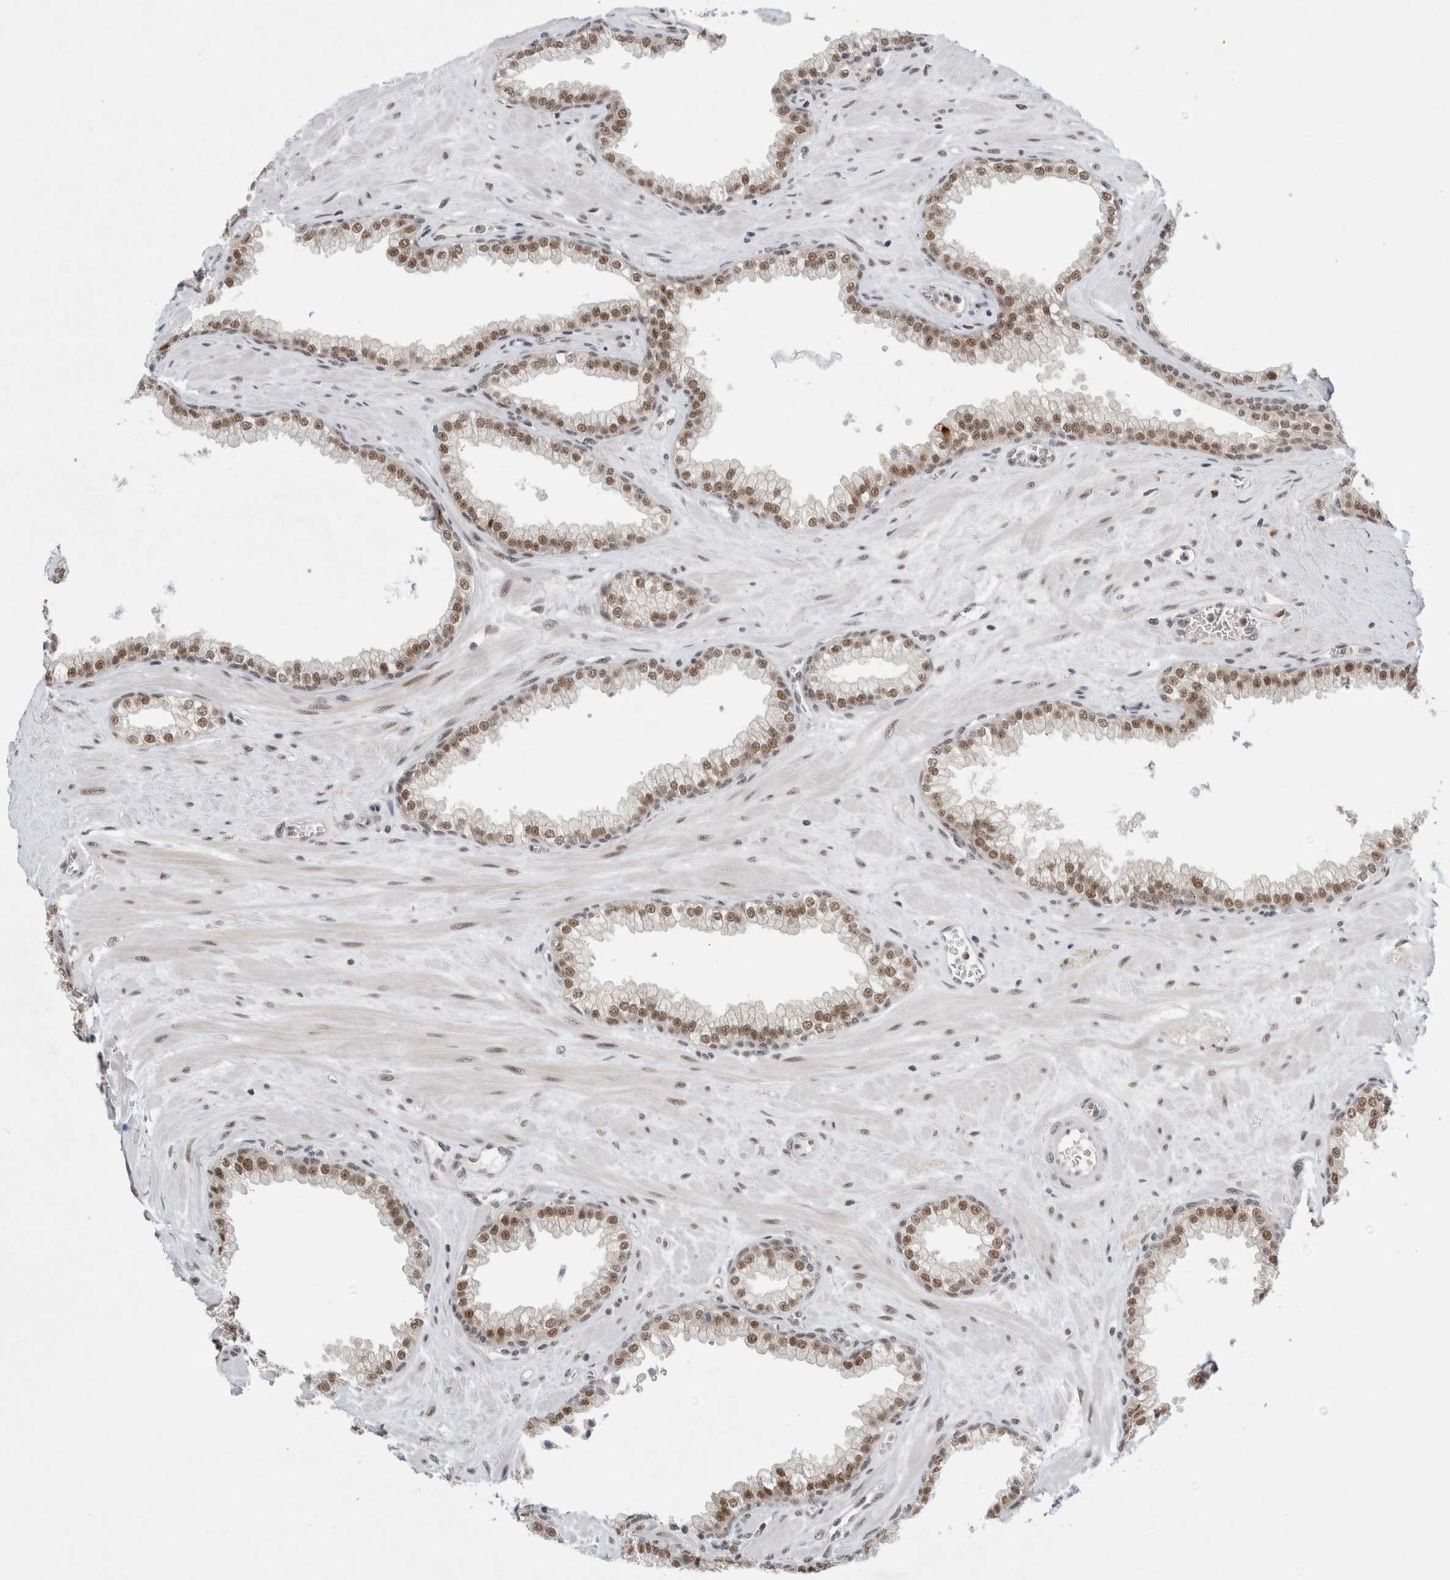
{"staining": {"intensity": "moderate", "quantity": ">75%", "location": "nuclear"}, "tissue": "prostate", "cell_type": "Glandular cells", "image_type": "normal", "snomed": [{"axis": "morphology", "description": "Normal tissue, NOS"}, {"axis": "morphology", "description": "Urothelial carcinoma, Low grade"}, {"axis": "topography", "description": "Urinary bladder"}, {"axis": "topography", "description": "Prostate"}], "caption": "IHC (DAB) staining of normal human prostate reveals moderate nuclear protein positivity in approximately >75% of glandular cells.", "gene": "NCAPG2", "patient": {"sex": "male", "age": 60}}